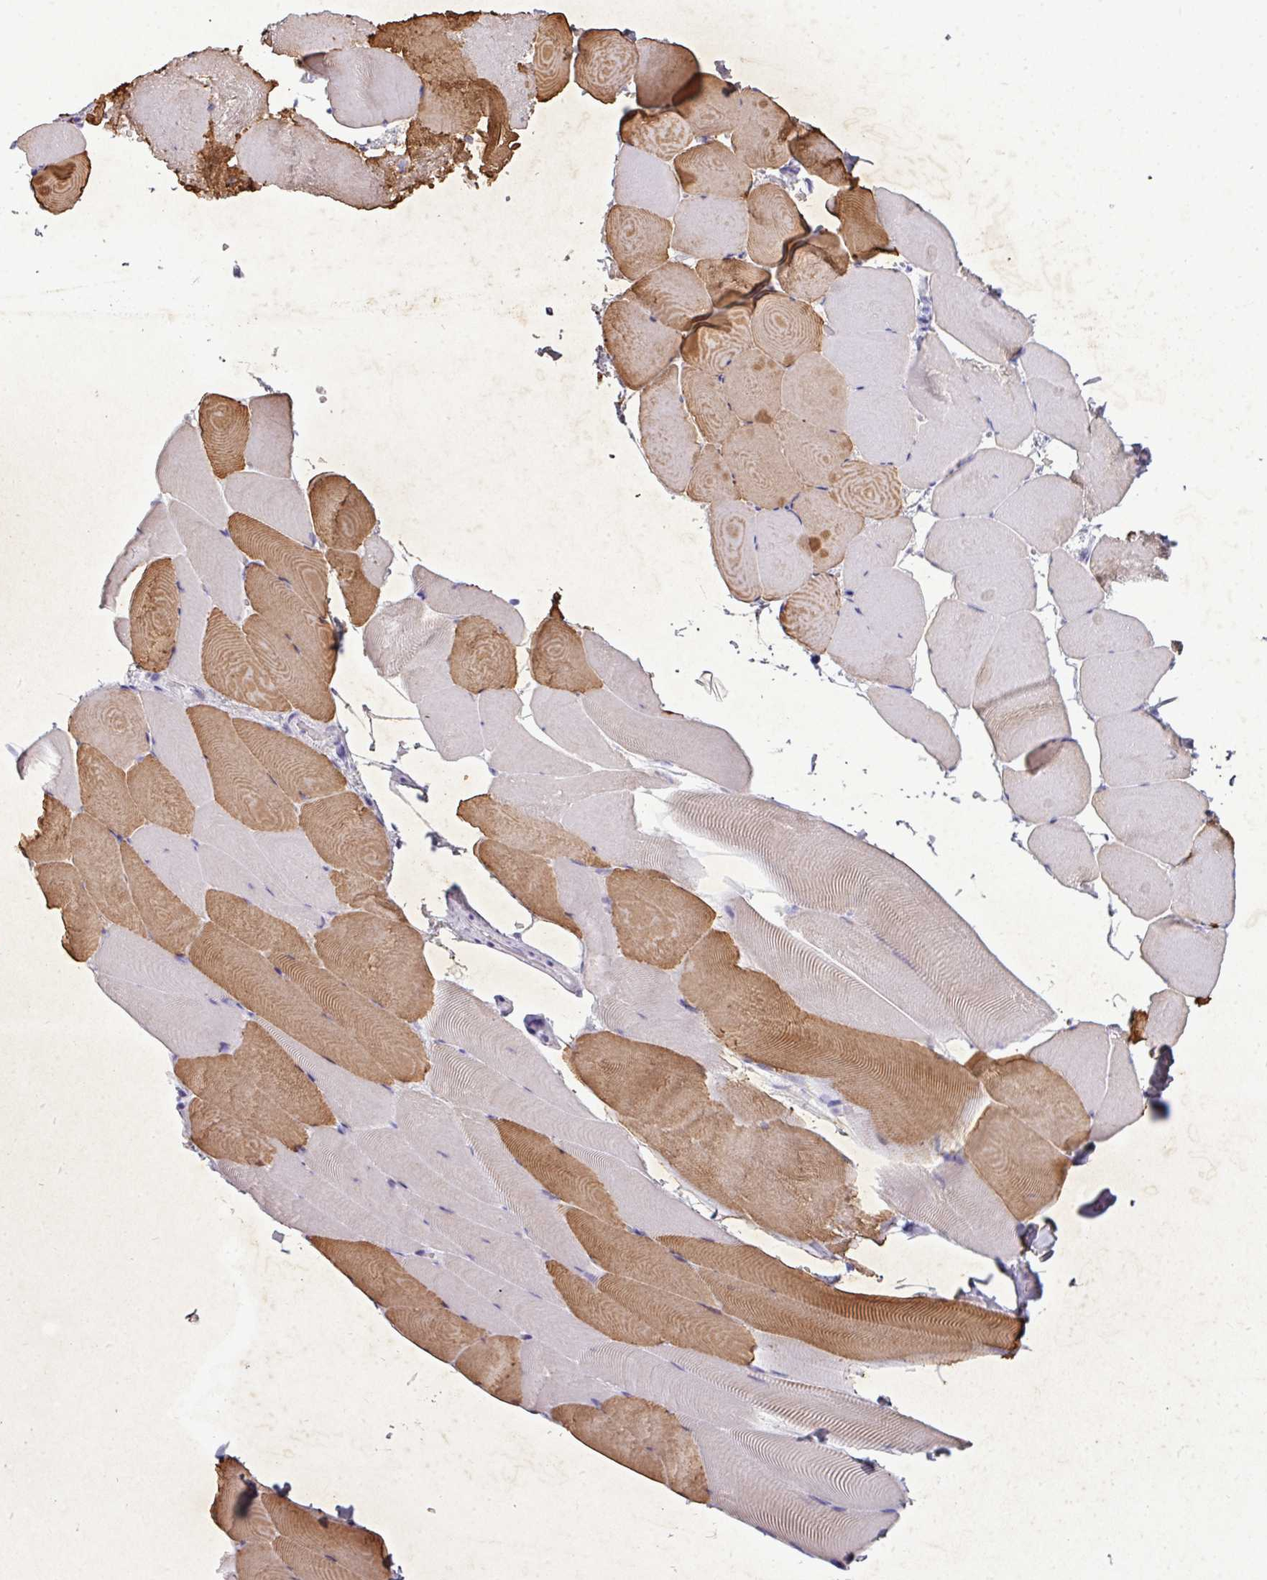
{"staining": {"intensity": "moderate", "quantity": "25%-75%", "location": "cytoplasmic/membranous"}, "tissue": "skeletal muscle", "cell_type": "Myocytes", "image_type": "normal", "snomed": [{"axis": "morphology", "description": "Normal tissue, NOS"}, {"axis": "topography", "description": "Skeletal muscle"}], "caption": "IHC image of unremarkable skeletal muscle stained for a protein (brown), which shows medium levels of moderate cytoplasmic/membranous positivity in approximately 25%-75% of myocytes.", "gene": "DNAAF9", "patient": {"sex": "female", "age": 64}}